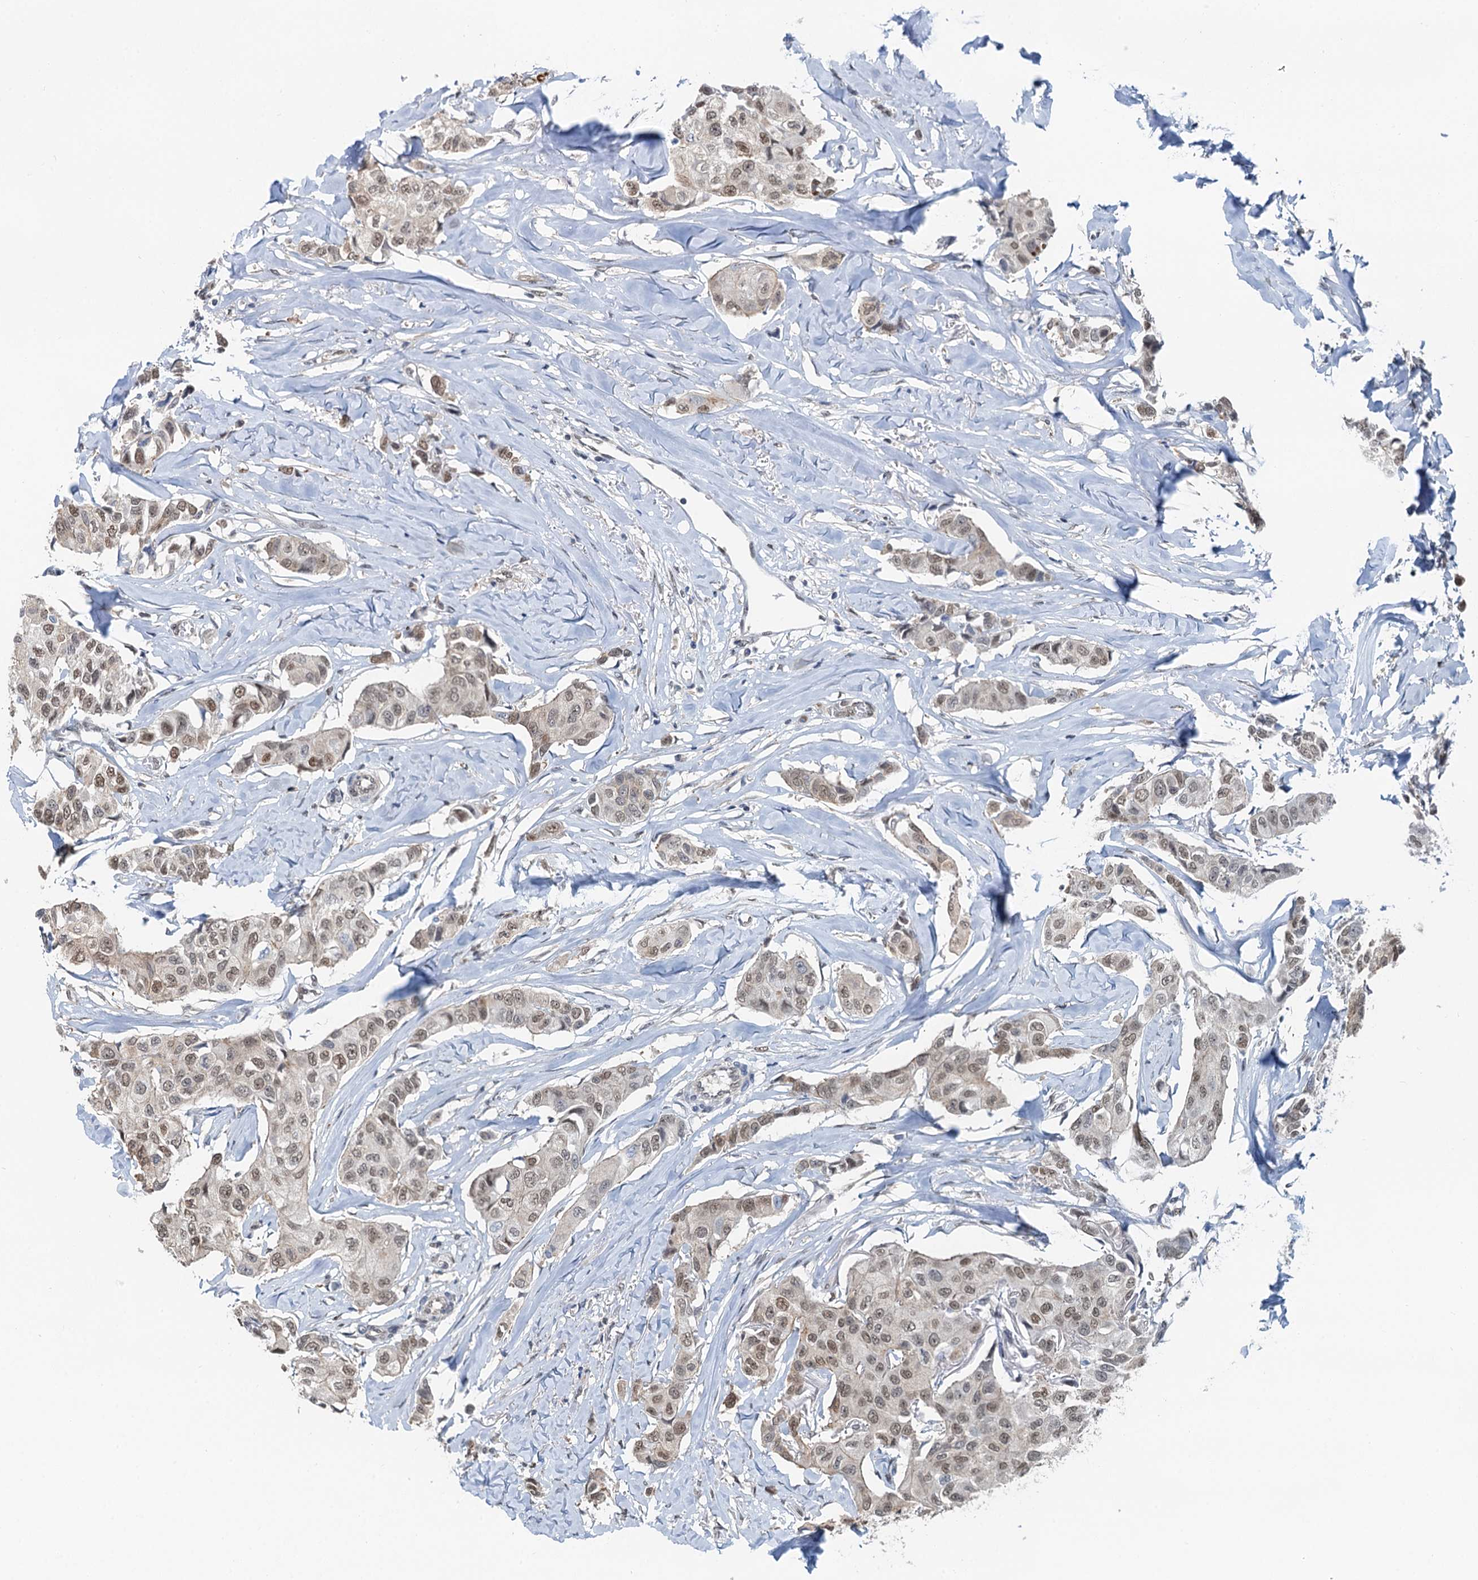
{"staining": {"intensity": "moderate", "quantity": ">75%", "location": "nuclear"}, "tissue": "breast cancer", "cell_type": "Tumor cells", "image_type": "cancer", "snomed": [{"axis": "morphology", "description": "Duct carcinoma"}, {"axis": "topography", "description": "Breast"}], "caption": "Protein staining exhibits moderate nuclear expression in about >75% of tumor cells in infiltrating ductal carcinoma (breast).", "gene": "CFDP1", "patient": {"sex": "female", "age": 80}}